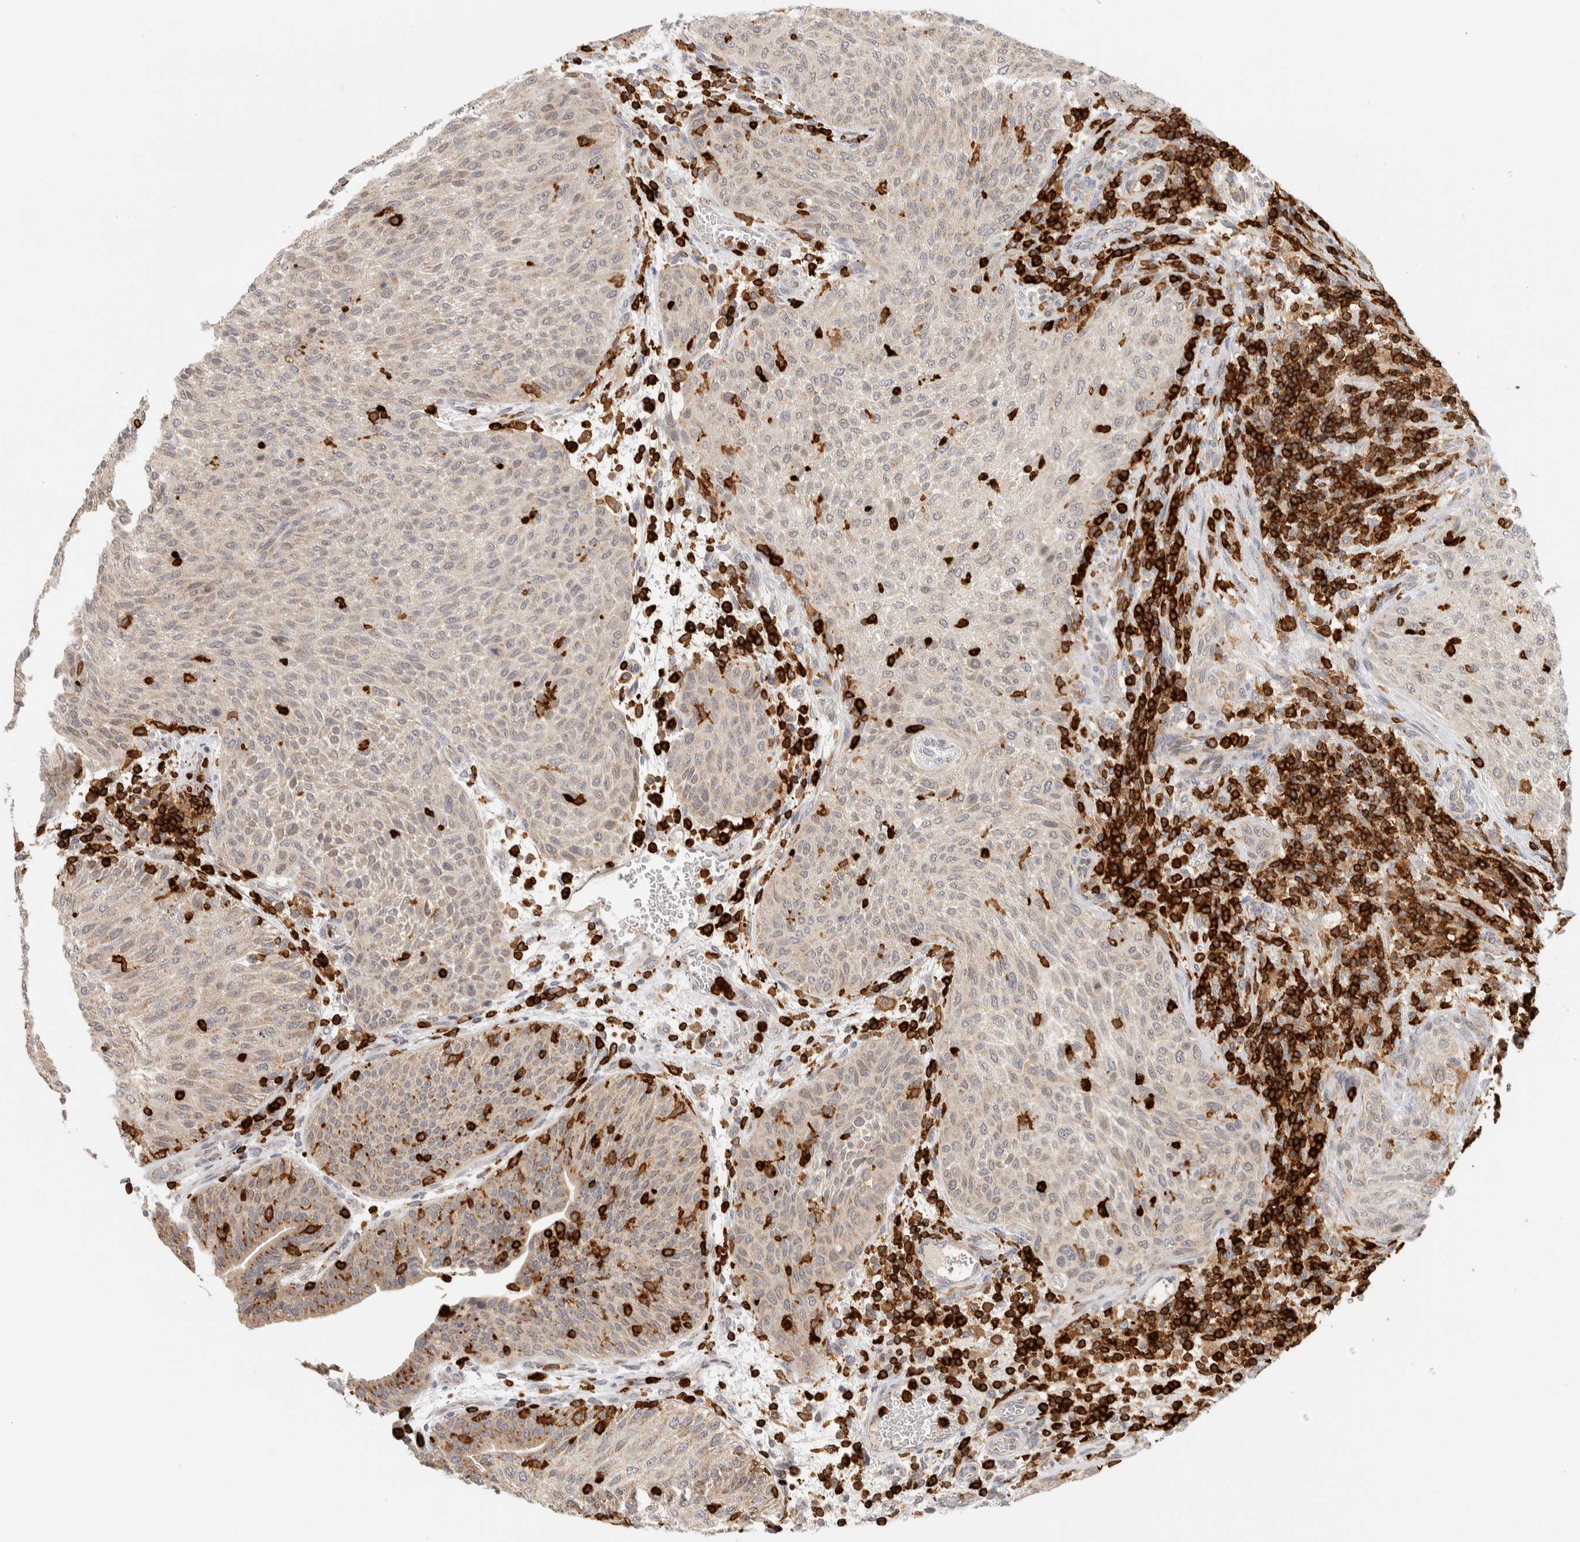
{"staining": {"intensity": "weak", "quantity": "25%-75%", "location": "cytoplasmic/membranous"}, "tissue": "urothelial cancer", "cell_type": "Tumor cells", "image_type": "cancer", "snomed": [{"axis": "morphology", "description": "Urothelial carcinoma, Low grade"}, {"axis": "morphology", "description": "Urothelial carcinoma, High grade"}, {"axis": "topography", "description": "Urinary bladder"}], "caption": "Urothelial cancer tissue reveals weak cytoplasmic/membranous expression in approximately 25%-75% of tumor cells", "gene": "RUNDC1", "patient": {"sex": "male", "age": 35}}